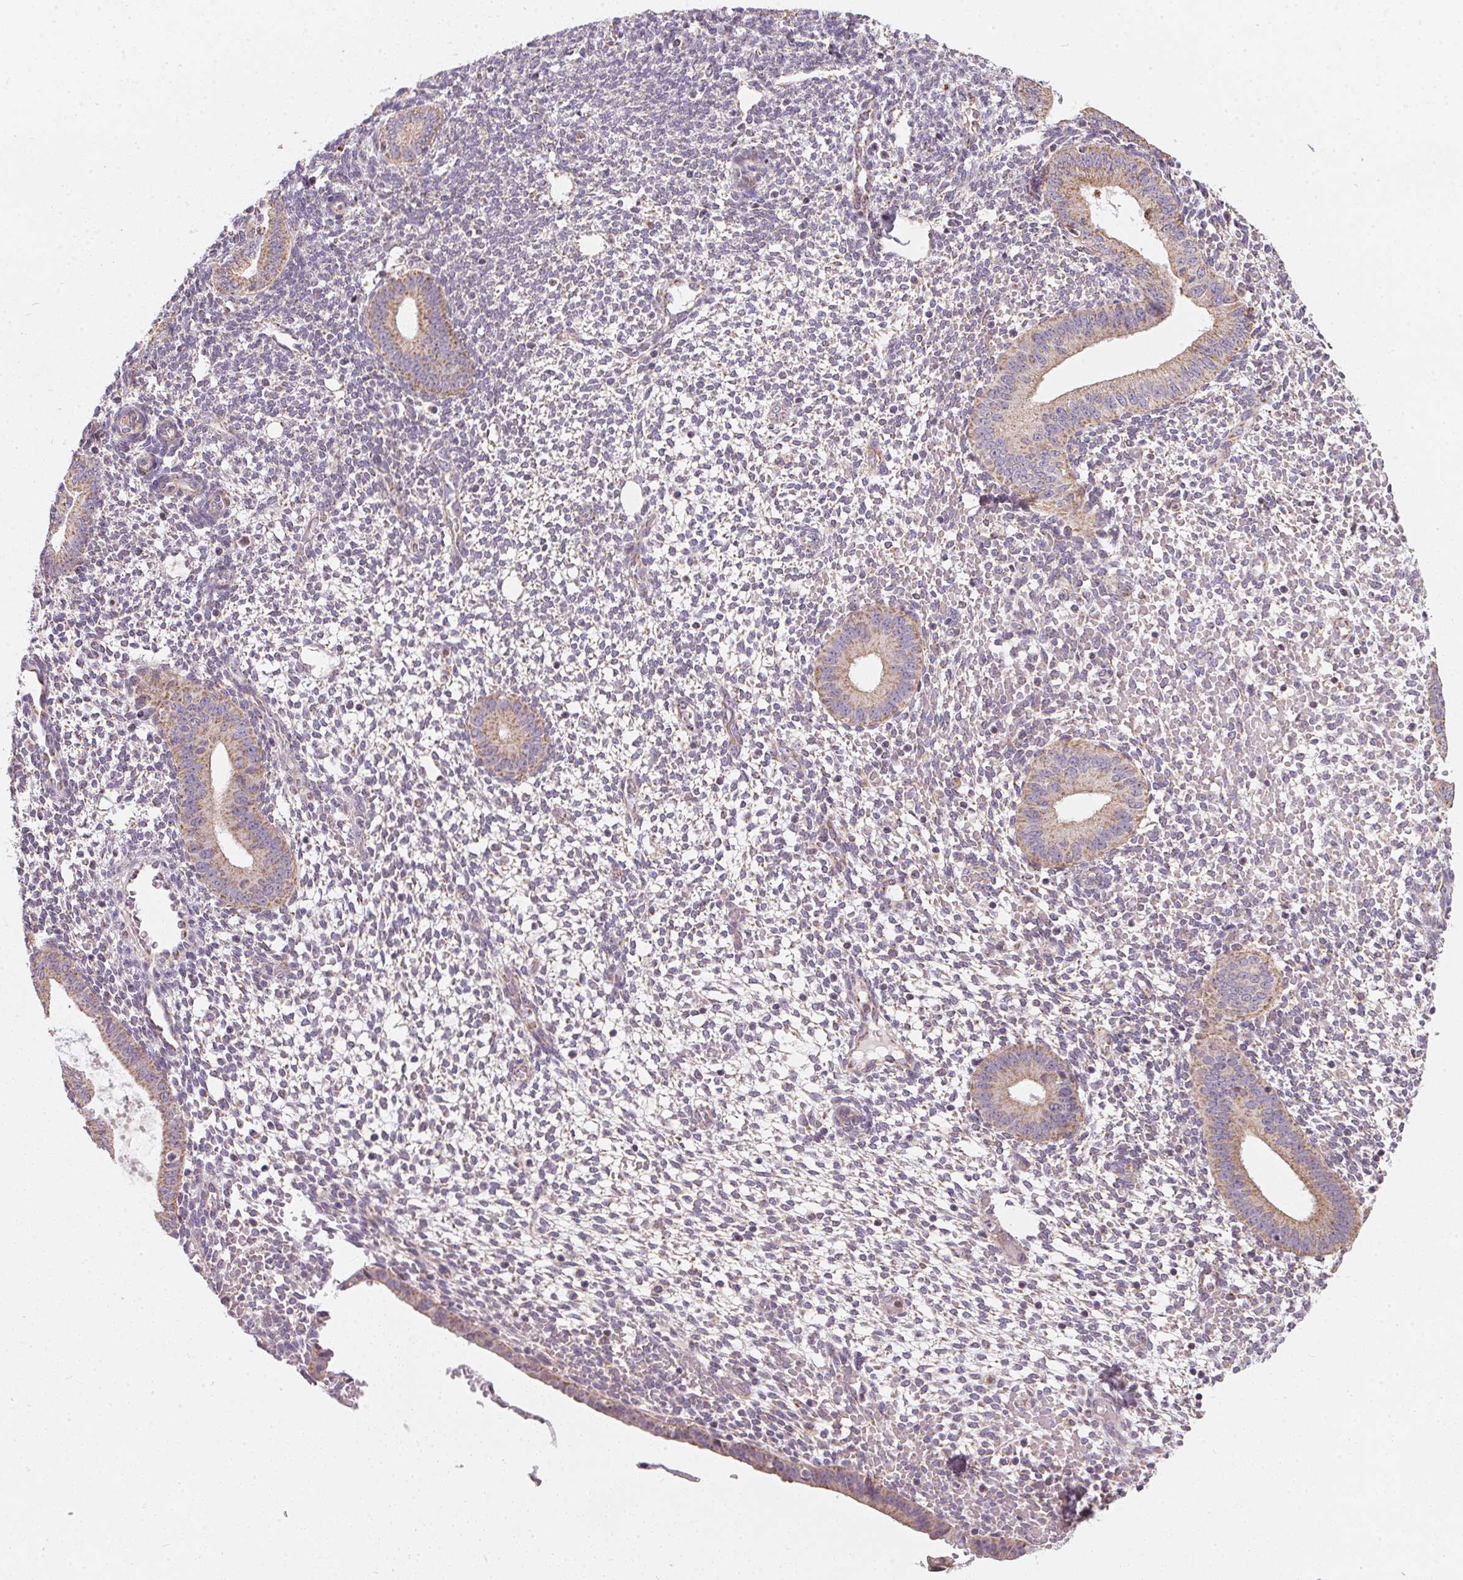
{"staining": {"intensity": "weak", "quantity": "<25%", "location": "cytoplasmic/membranous"}, "tissue": "endometrium", "cell_type": "Cells in endometrial stroma", "image_type": "normal", "snomed": [{"axis": "morphology", "description": "Normal tissue, NOS"}, {"axis": "topography", "description": "Endometrium"}], "caption": "Immunohistochemical staining of normal human endometrium exhibits no significant staining in cells in endometrial stroma.", "gene": "COQ7", "patient": {"sex": "female", "age": 40}}